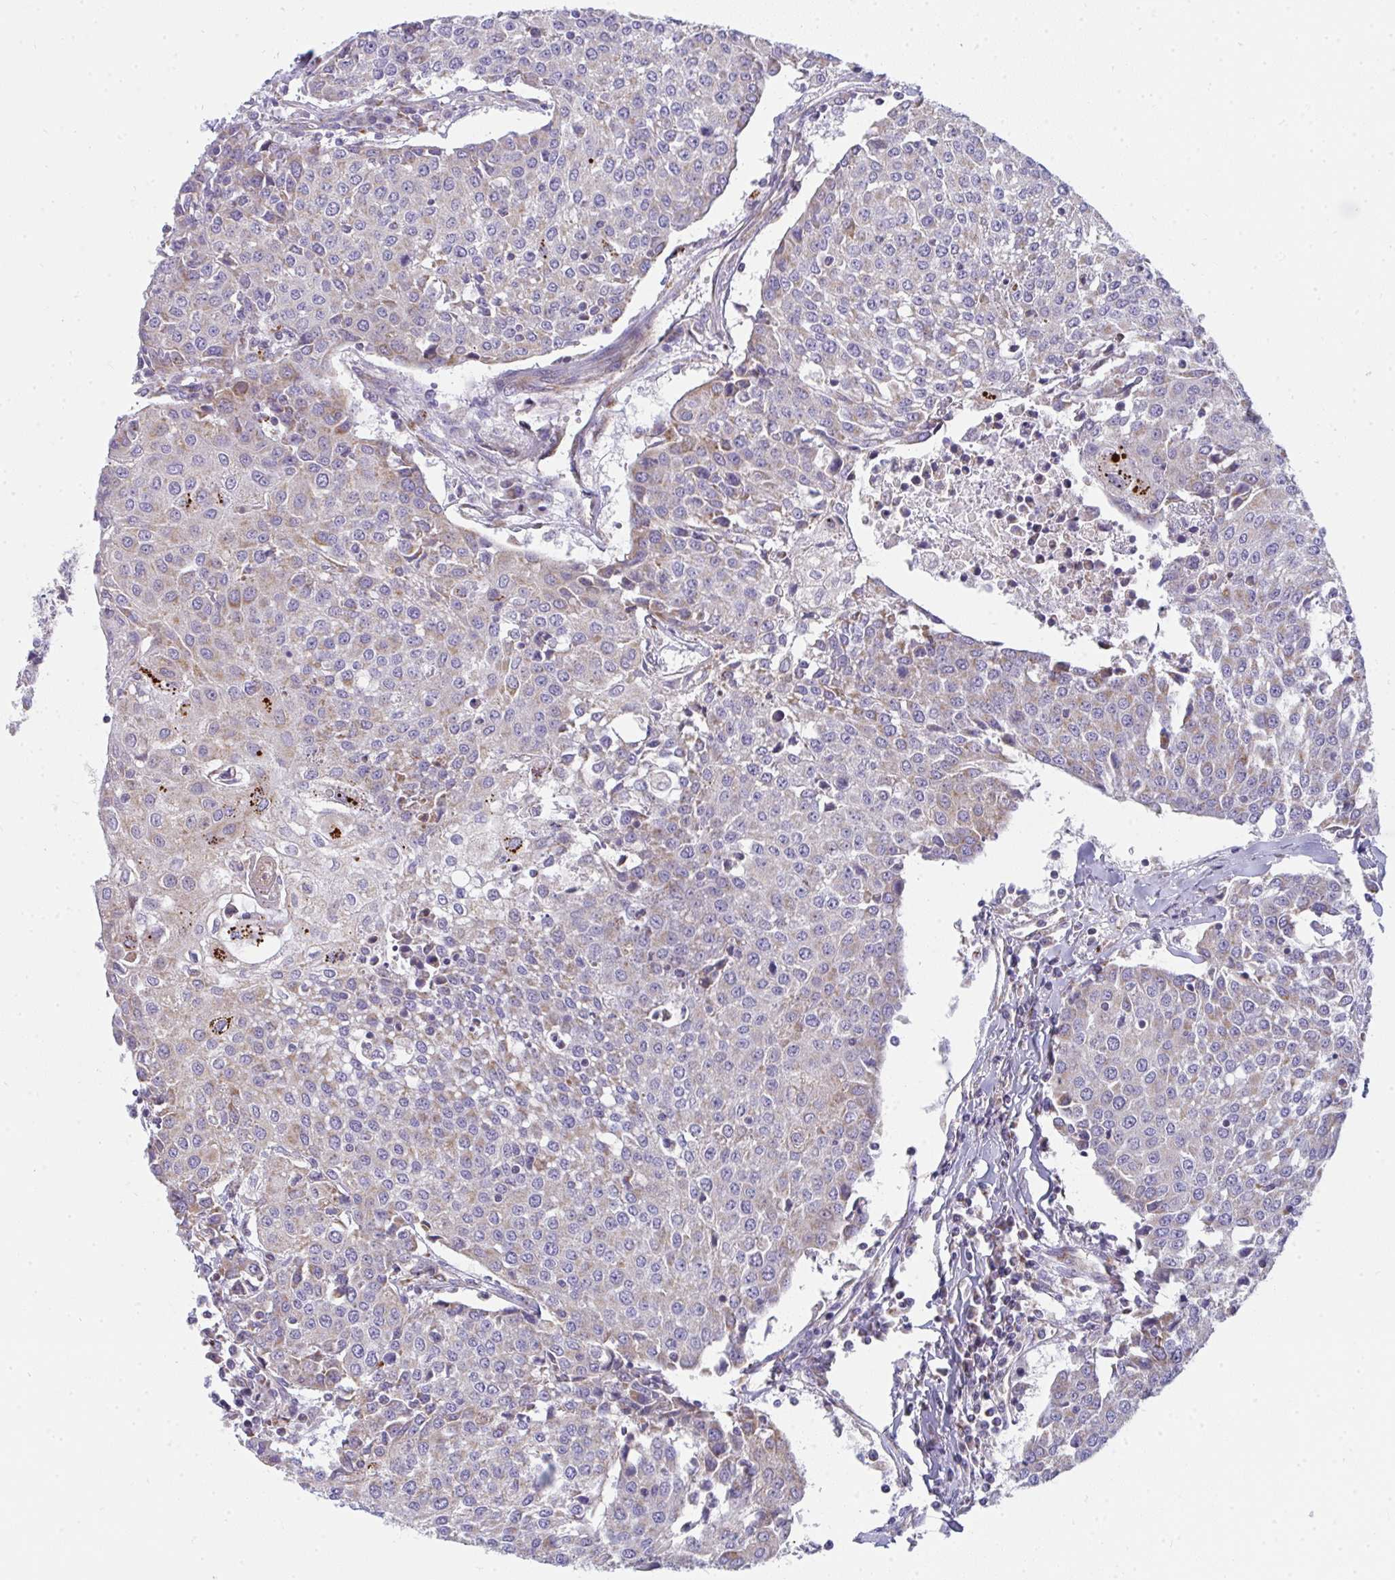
{"staining": {"intensity": "weak", "quantity": "25%-75%", "location": "cytoplasmic/membranous"}, "tissue": "urothelial cancer", "cell_type": "Tumor cells", "image_type": "cancer", "snomed": [{"axis": "morphology", "description": "Urothelial carcinoma, High grade"}, {"axis": "topography", "description": "Urinary bladder"}], "caption": "Protein analysis of urothelial cancer tissue displays weak cytoplasmic/membranous expression in about 25%-75% of tumor cells. The protein is stained brown, and the nuclei are stained in blue (DAB (3,3'-diaminobenzidine) IHC with brightfield microscopy, high magnification).", "gene": "FAHD1", "patient": {"sex": "female", "age": 85}}